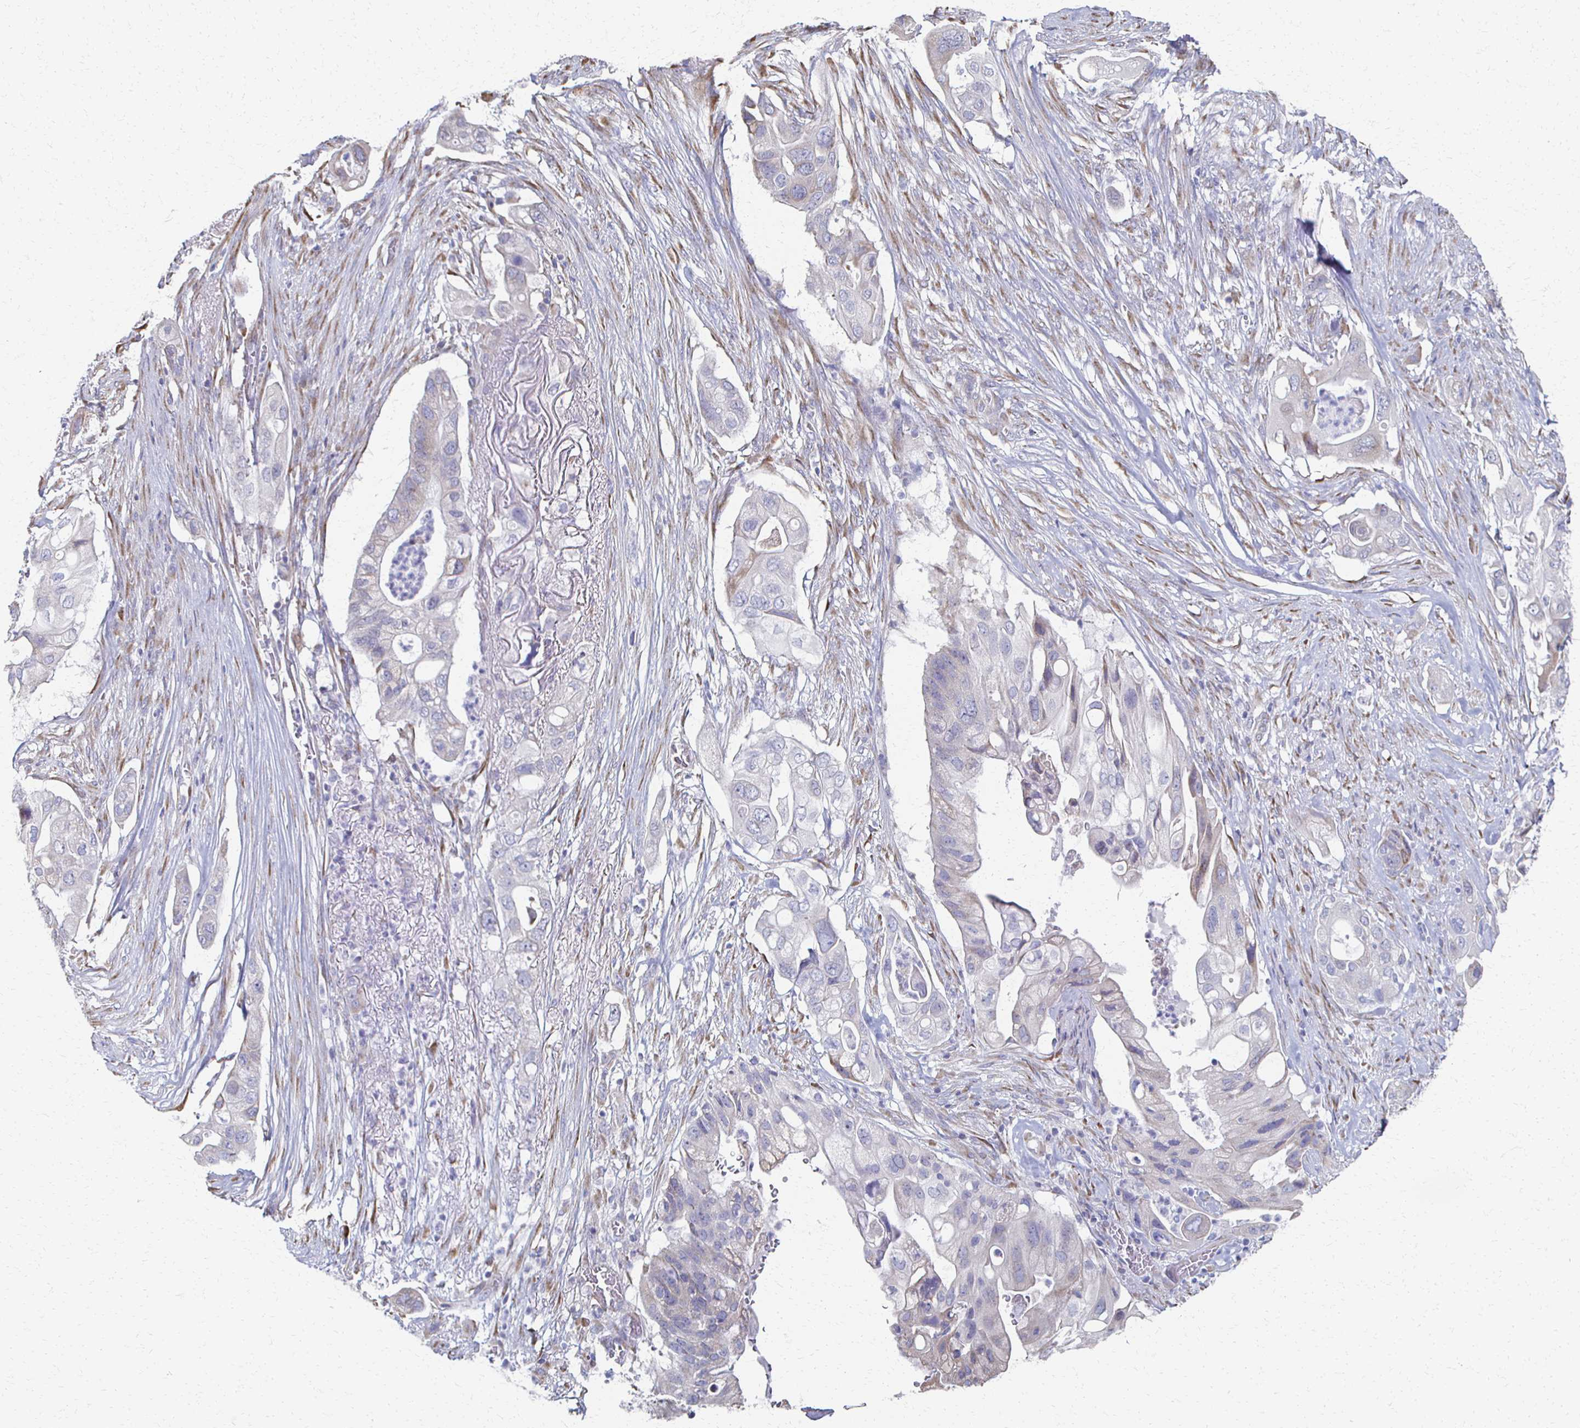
{"staining": {"intensity": "negative", "quantity": "none", "location": "none"}, "tissue": "pancreatic cancer", "cell_type": "Tumor cells", "image_type": "cancer", "snomed": [{"axis": "morphology", "description": "Adenocarcinoma, NOS"}, {"axis": "topography", "description": "Pancreas"}], "caption": "A photomicrograph of pancreatic cancer (adenocarcinoma) stained for a protein displays no brown staining in tumor cells. The staining was performed using DAB to visualize the protein expression in brown, while the nuclei were stained in blue with hematoxylin (Magnification: 20x).", "gene": "ATP1A3", "patient": {"sex": "female", "age": 72}}